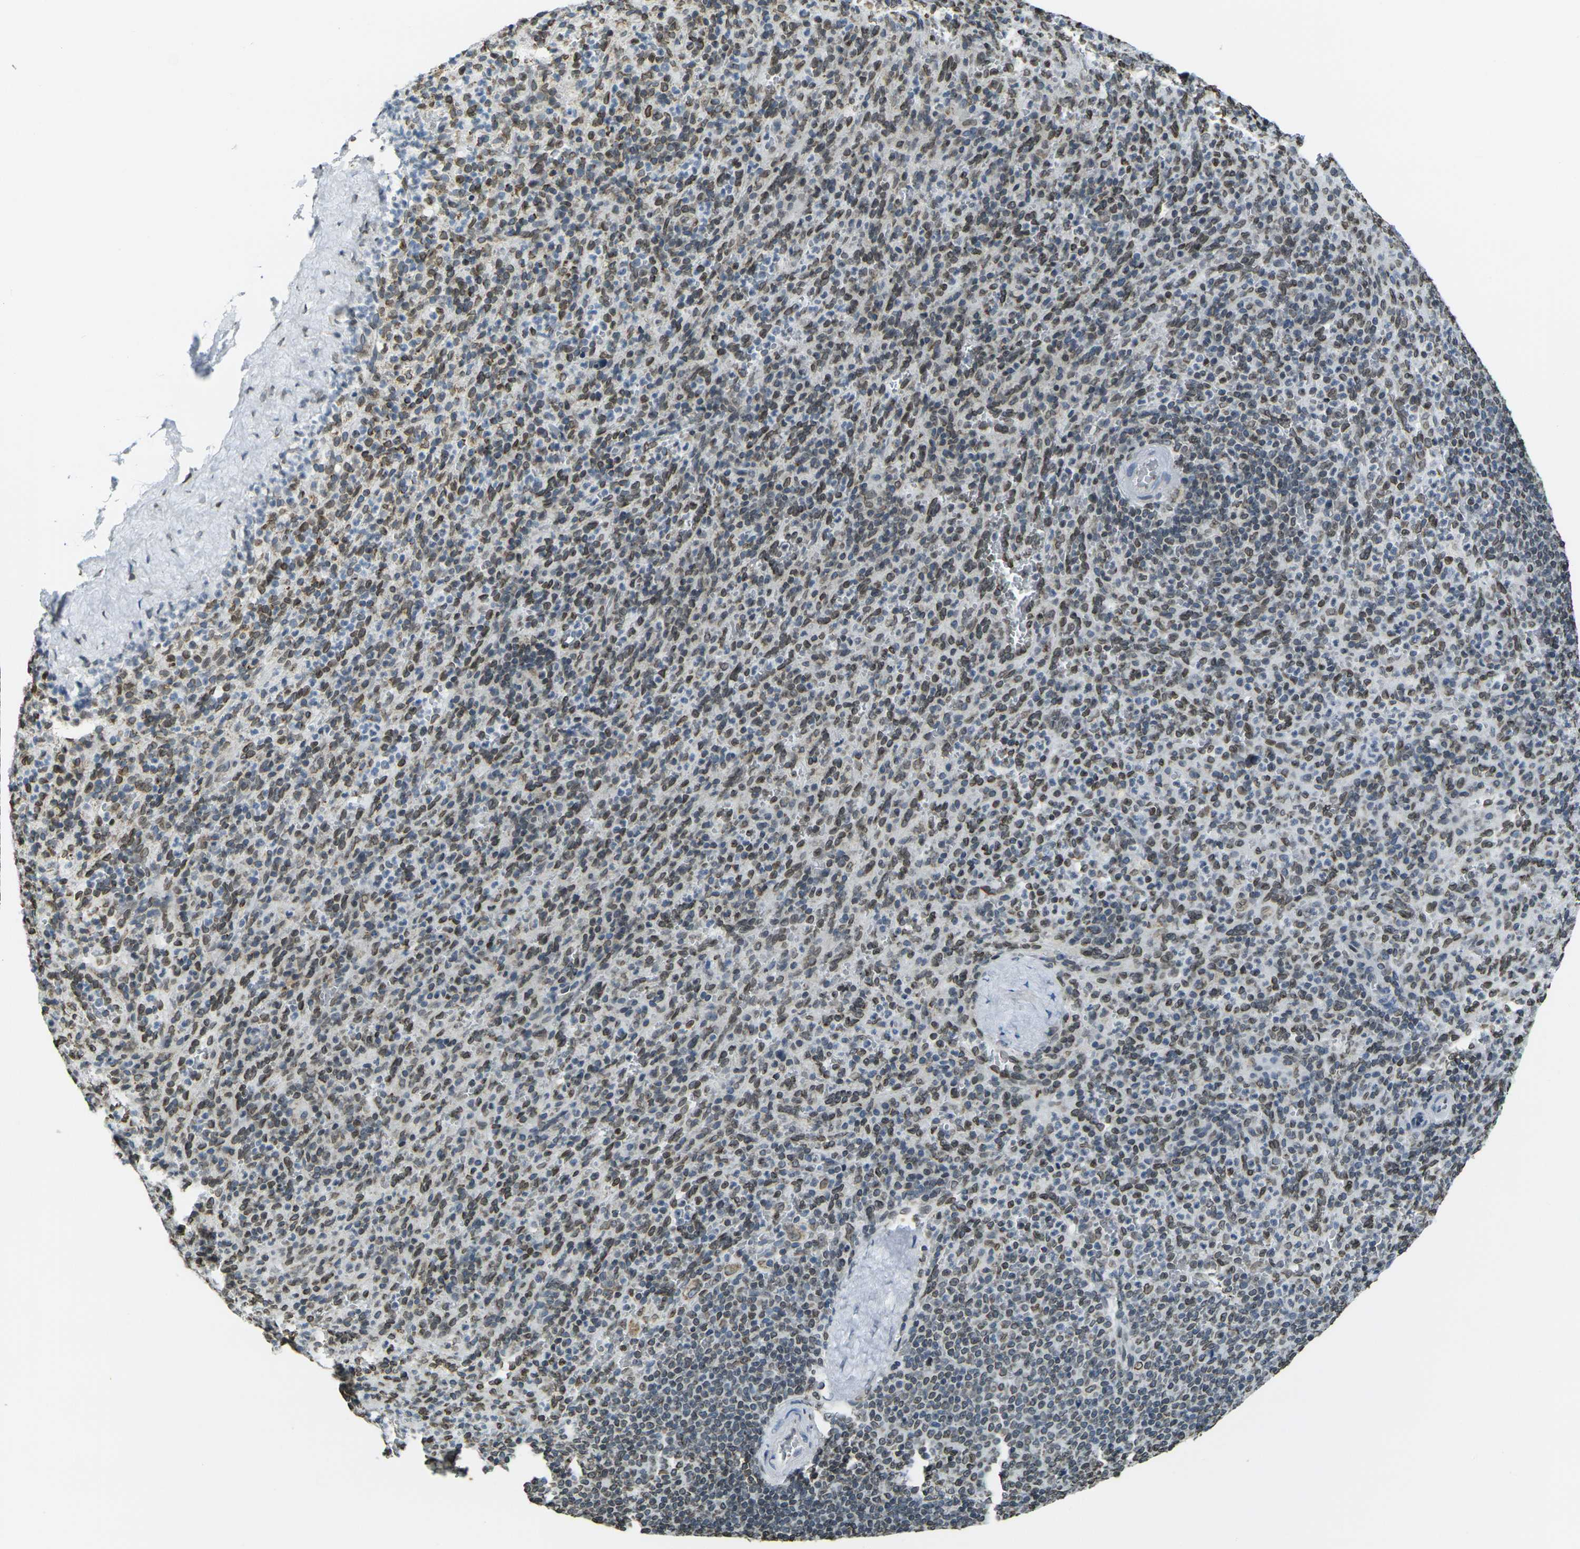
{"staining": {"intensity": "moderate", "quantity": ">75%", "location": "cytoplasmic/membranous,nuclear"}, "tissue": "spleen", "cell_type": "Cells in red pulp", "image_type": "normal", "snomed": [{"axis": "morphology", "description": "Normal tissue, NOS"}, {"axis": "topography", "description": "Spleen"}], "caption": "Unremarkable spleen displays moderate cytoplasmic/membranous,nuclear expression in approximately >75% of cells in red pulp.", "gene": "BRDT", "patient": {"sex": "male", "age": 36}}